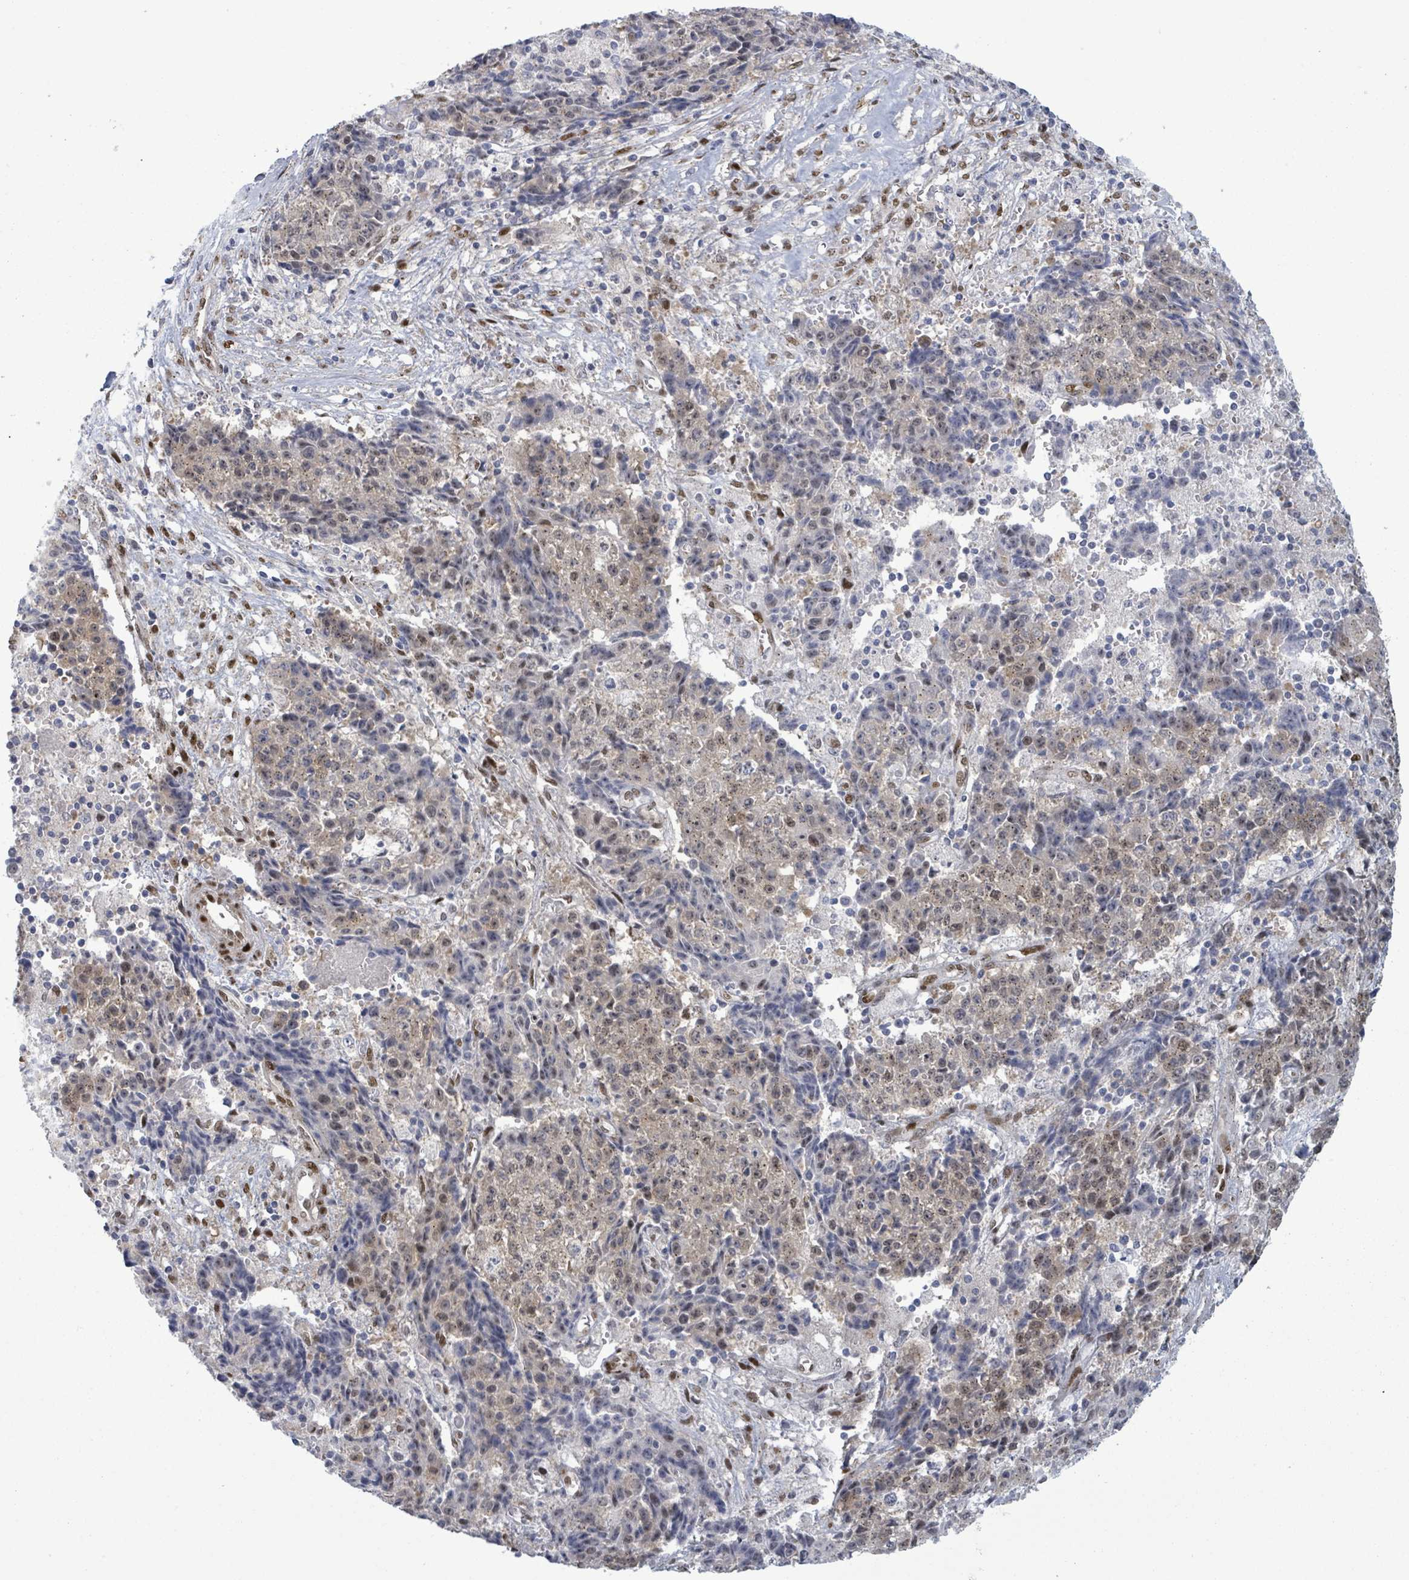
{"staining": {"intensity": "moderate", "quantity": "25%-75%", "location": "cytoplasmic/membranous,nuclear"}, "tissue": "ovarian cancer", "cell_type": "Tumor cells", "image_type": "cancer", "snomed": [{"axis": "morphology", "description": "Carcinoma, endometroid"}, {"axis": "topography", "description": "Ovary"}], "caption": "Ovarian endometroid carcinoma stained for a protein (brown) reveals moderate cytoplasmic/membranous and nuclear positive expression in about 25%-75% of tumor cells.", "gene": "TUSC1", "patient": {"sex": "female", "age": 42}}